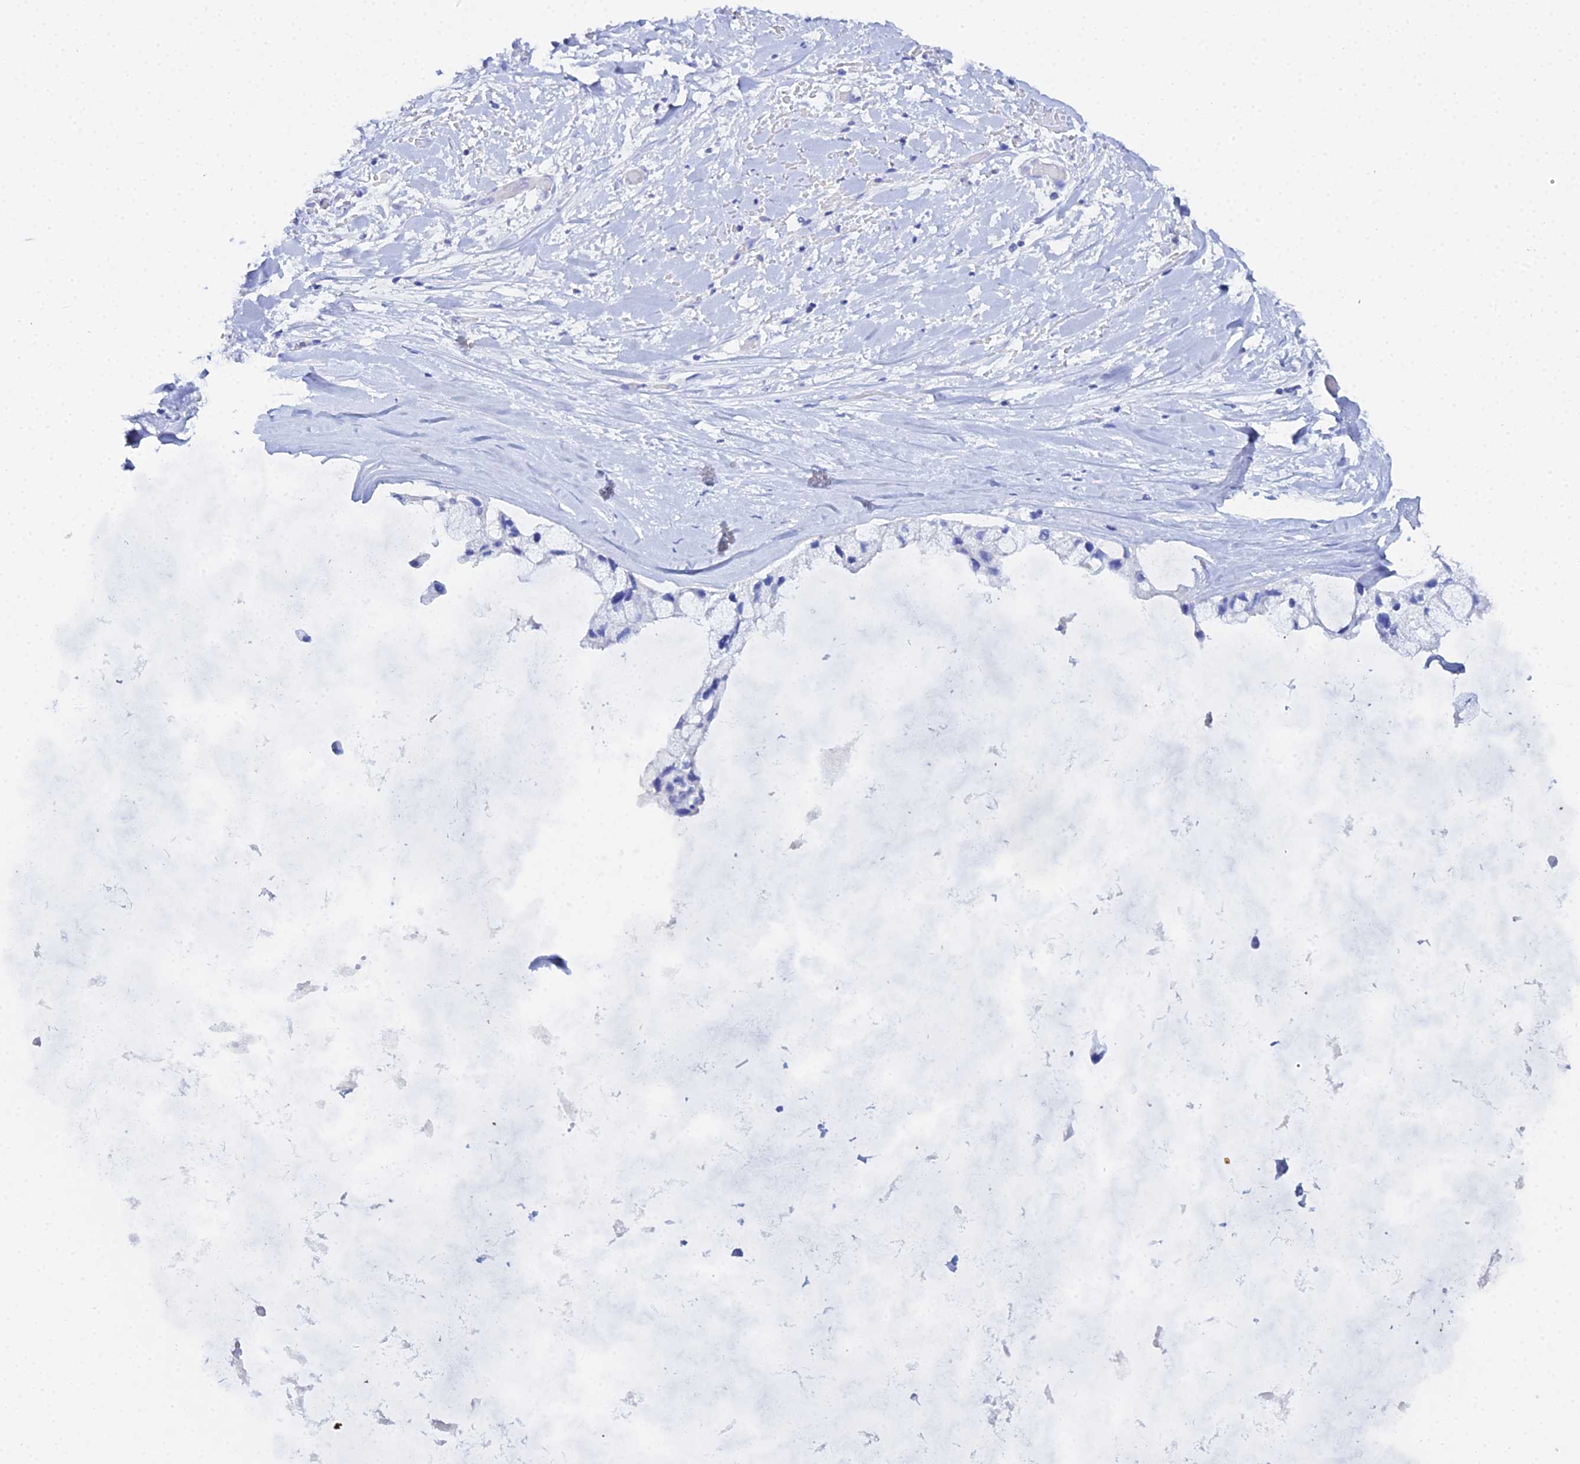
{"staining": {"intensity": "negative", "quantity": "none", "location": "none"}, "tissue": "ovarian cancer", "cell_type": "Tumor cells", "image_type": "cancer", "snomed": [{"axis": "morphology", "description": "Cystadenocarcinoma, mucinous, NOS"}, {"axis": "topography", "description": "Ovary"}], "caption": "Immunohistochemical staining of human ovarian cancer demonstrates no significant staining in tumor cells. The staining was performed using DAB to visualize the protein expression in brown, while the nuclei were stained in blue with hematoxylin (Magnification: 20x).", "gene": "CELA3A", "patient": {"sex": "female", "age": 39}}